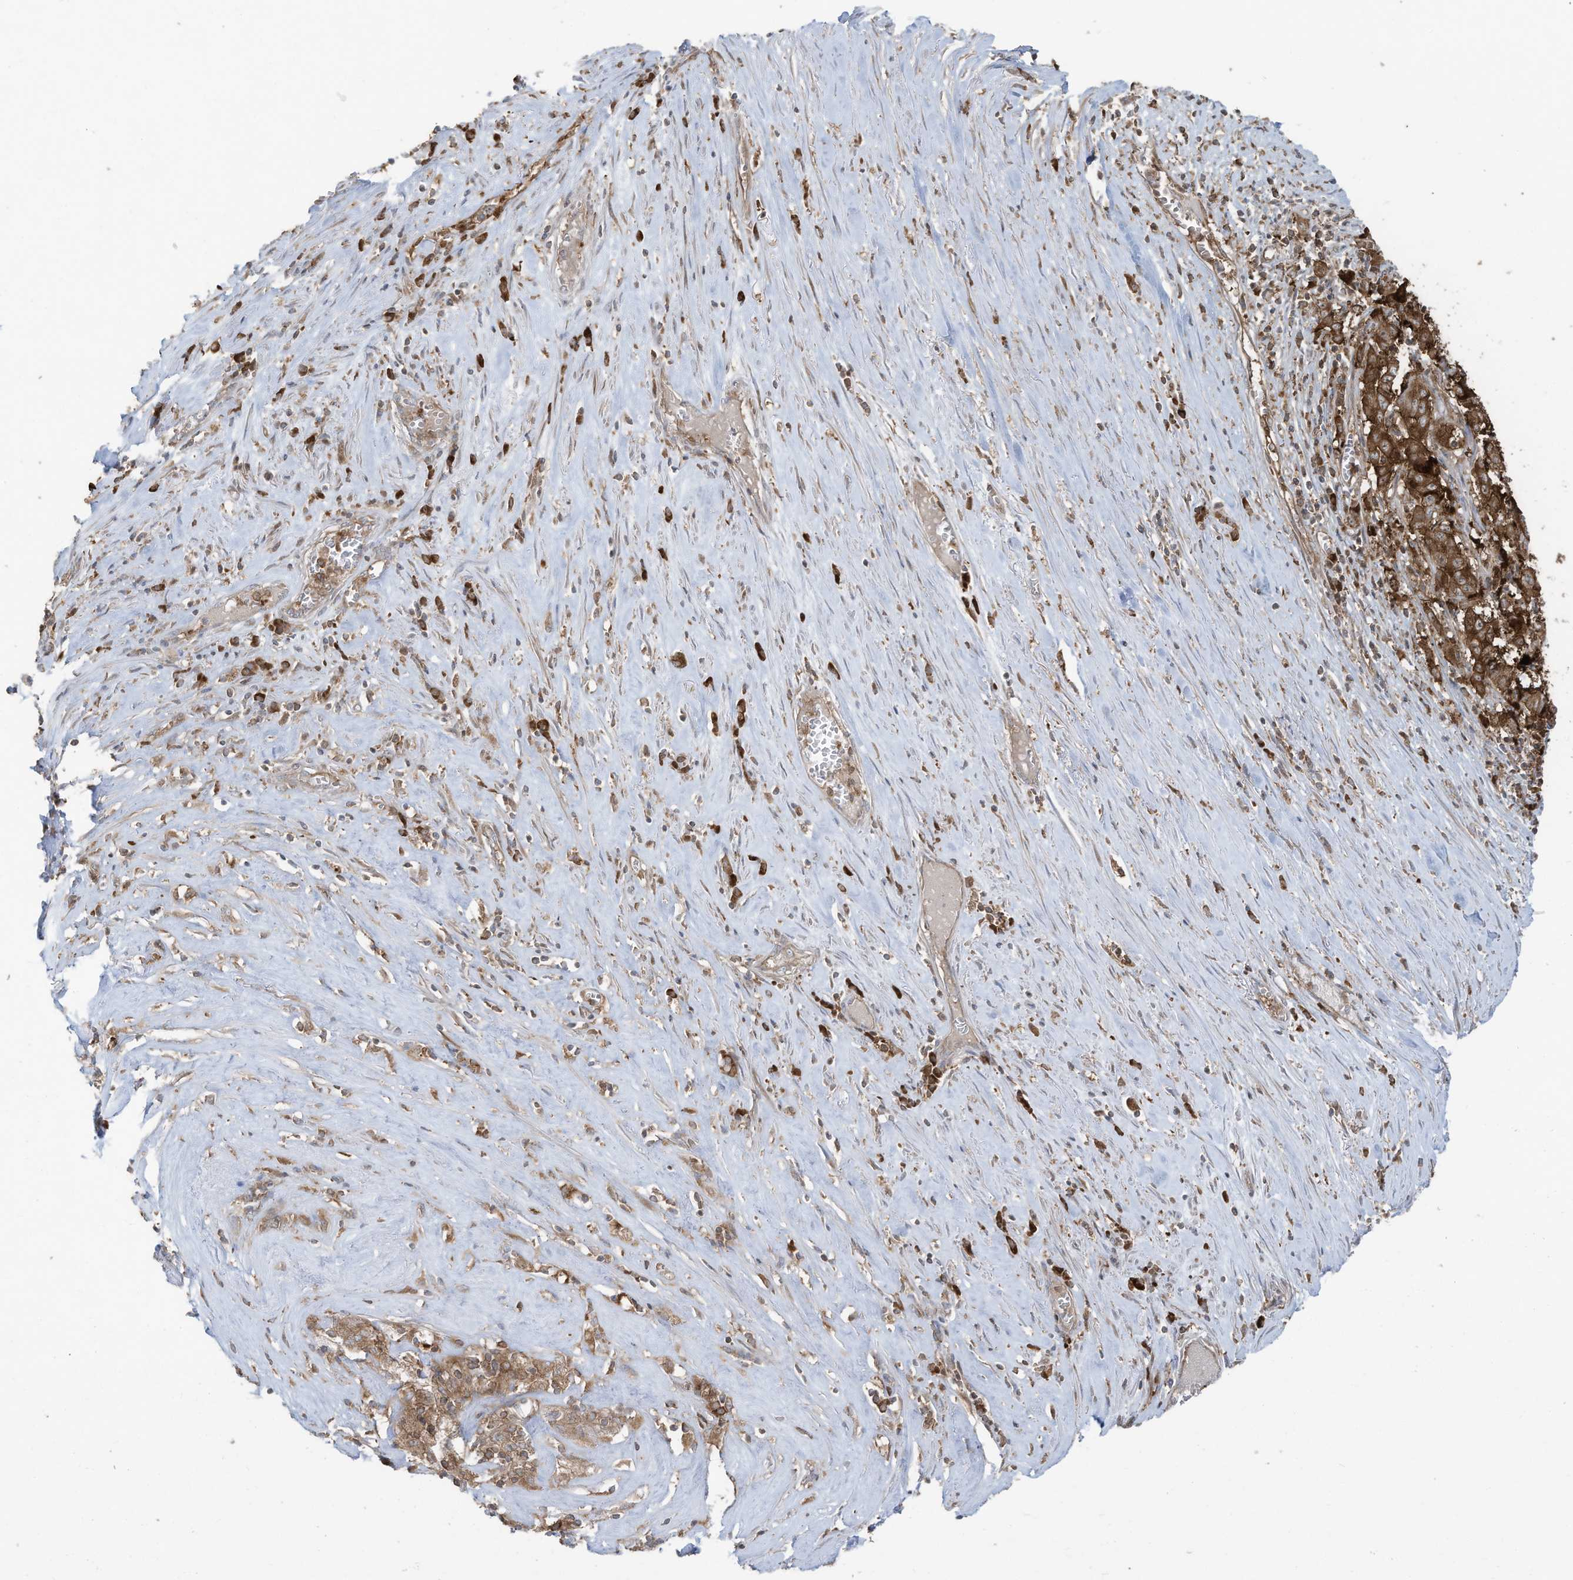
{"staining": {"intensity": "strong", "quantity": "25%-75%", "location": "cytoplasmic/membranous"}, "tissue": "pancreatic cancer", "cell_type": "Tumor cells", "image_type": "cancer", "snomed": [{"axis": "morphology", "description": "Adenocarcinoma, NOS"}, {"axis": "topography", "description": "Pancreas"}], "caption": "Tumor cells display high levels of strong cytoplasmic/membranous staining in about 25%-75% of cells in human adenocarcinoma (pancreatic).", "gene": "OLA1", "patient": {"sex": "male", "age": 63}}